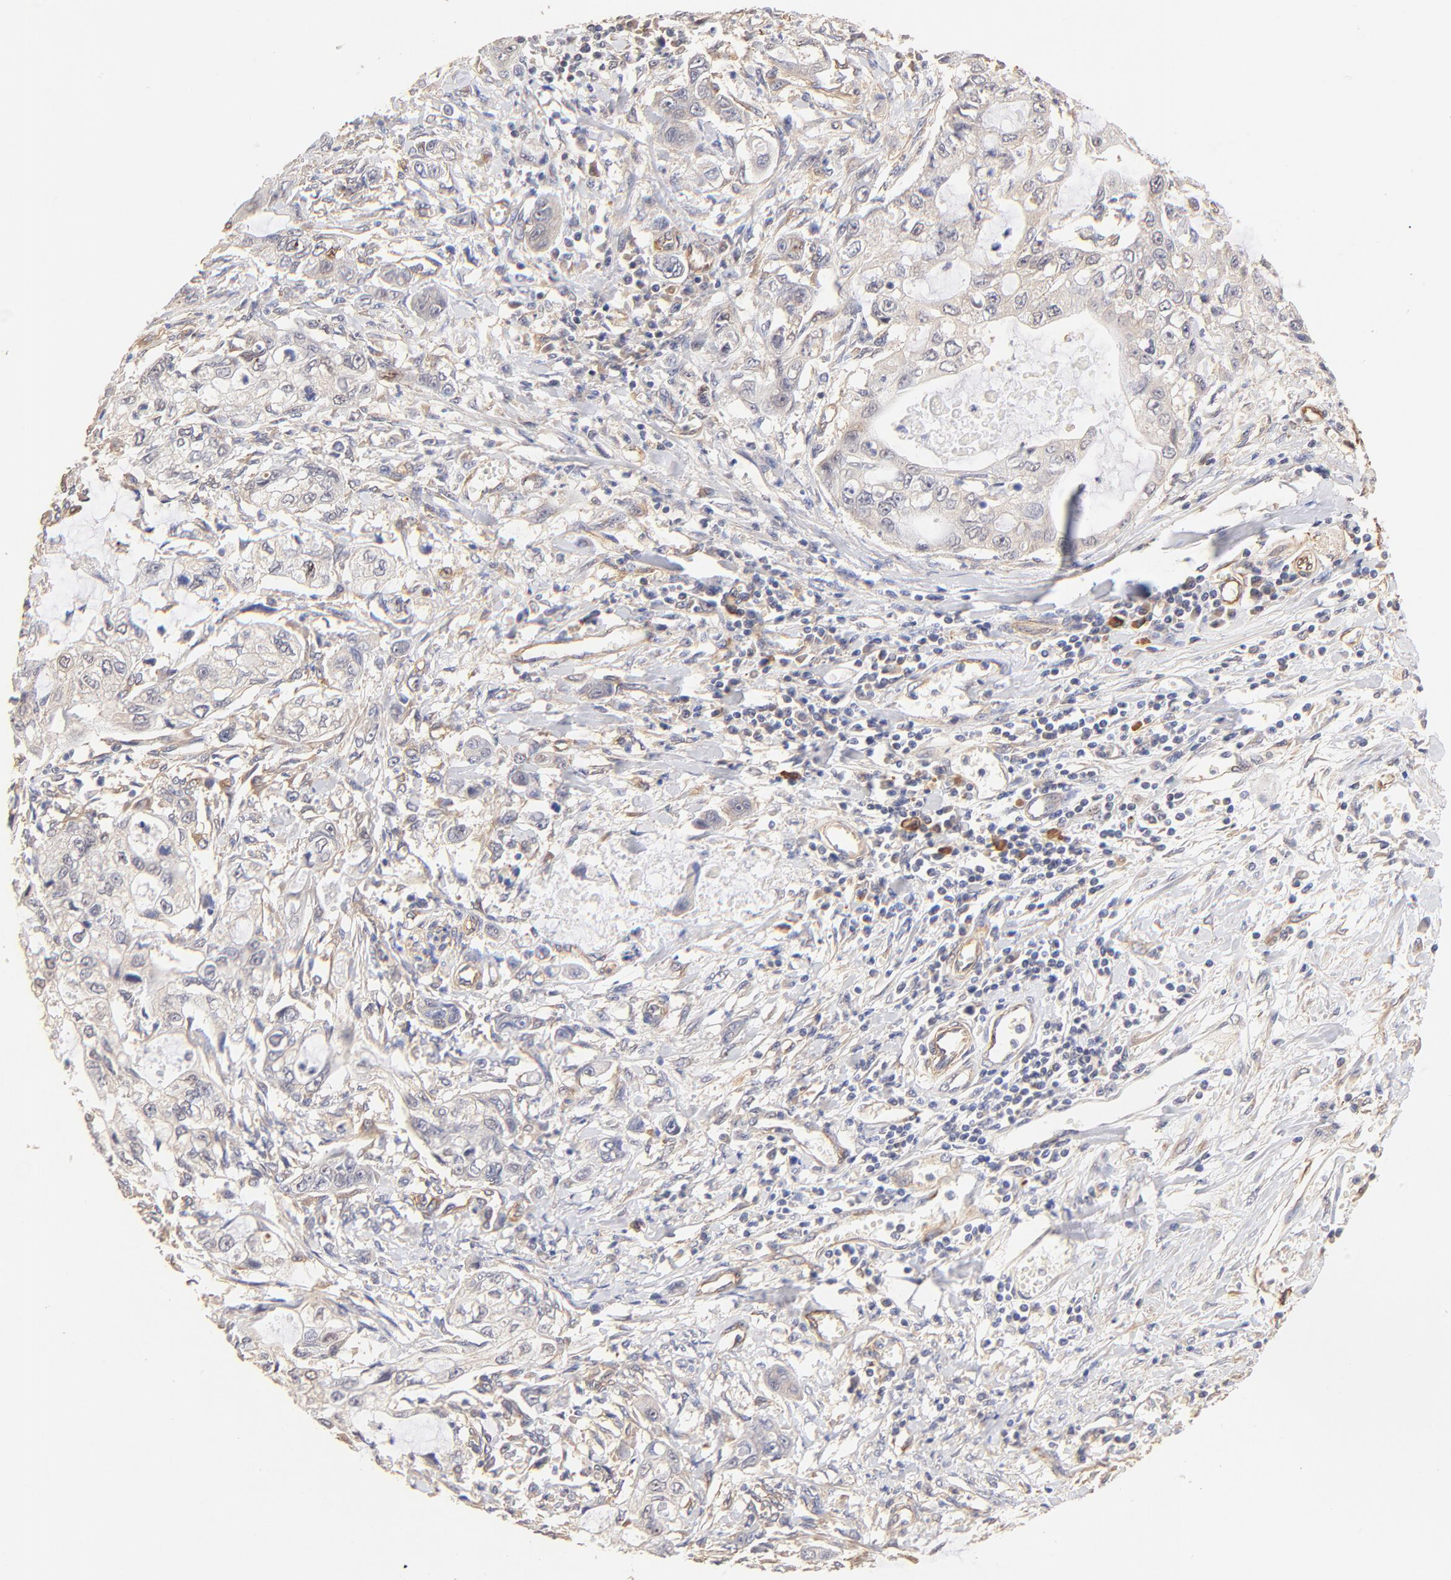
{"staining": {"intensity": "weak", "quantity": ">75%", "location": "cytoplasmic/membranous"}, "tissue": "stomach cancer", "cell_type": "Tumor cells", "image_type": "cancer", "snomed": [{"axis": "morphology", "description": "Adenocarcinoma, NOS"}, {"axis": "topography", "description": "Stomach, upper"}], "caption": "Protein staining of stomach cancer tissue exhibits weak cytoplasmic/membranous staining in approximately >75% of tumor cells.", "gene": "TNFAIP3", "patient": {"sex": "female", "age": 52}}